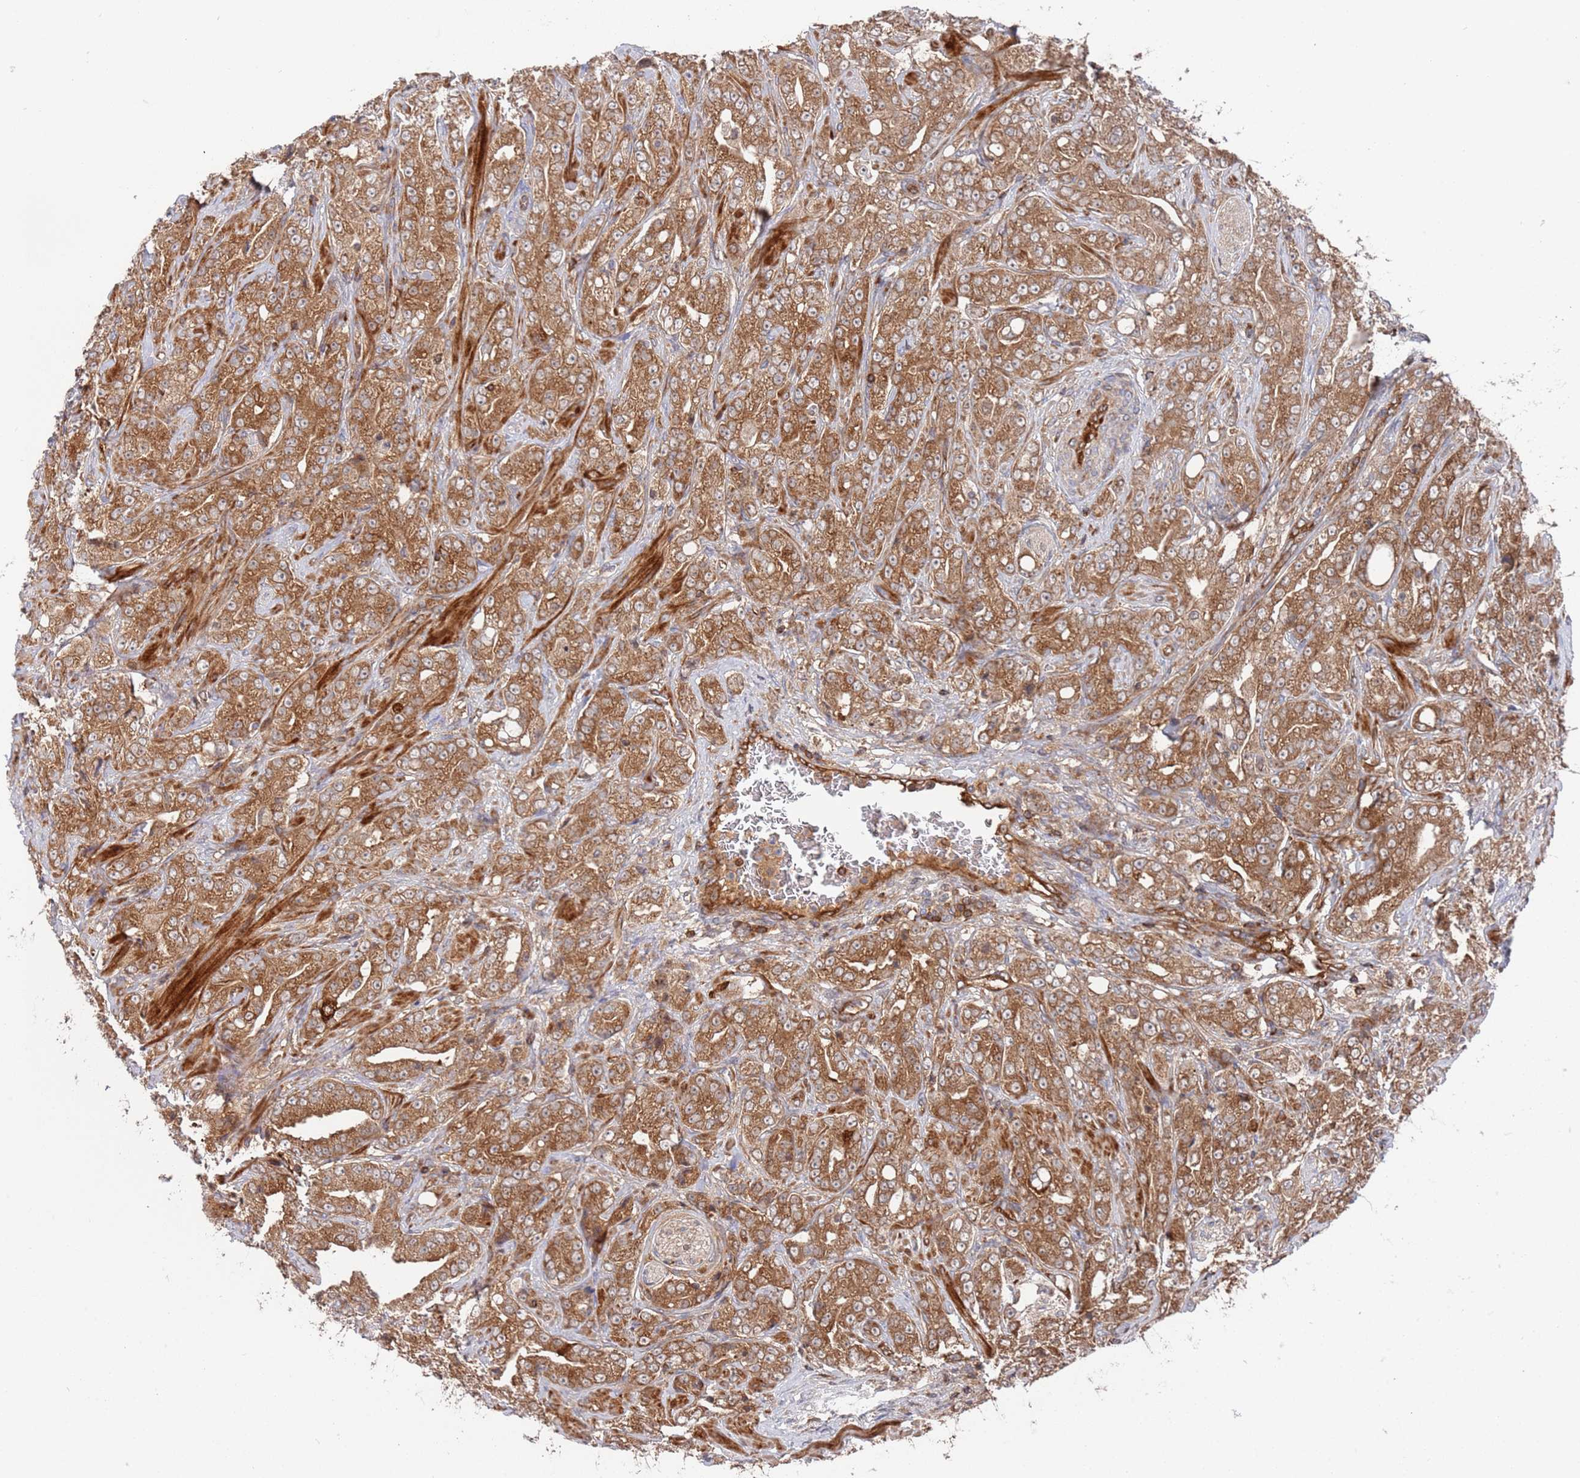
{"staining": {"intensity": "moderate", "quantity": ">75%", "location": "cytoplasmic/membranous"}, "tissue": "prostate cancer", "cell_type": "Tumor cells", "image_type": "cancer", "snomed": [{"axis": "morphology", "description": "Adenocarcinoma, Low grade"}, {"axis": "topography", "description": "Prostate"}], "caption": "Moderate cytoplasmic/membranous staining is identified in about >75% of tumor cells in prostate adenocarcinoma (low-grade).", "gene": "DDX60", "patient": {"sex": "male", "age": 67}}